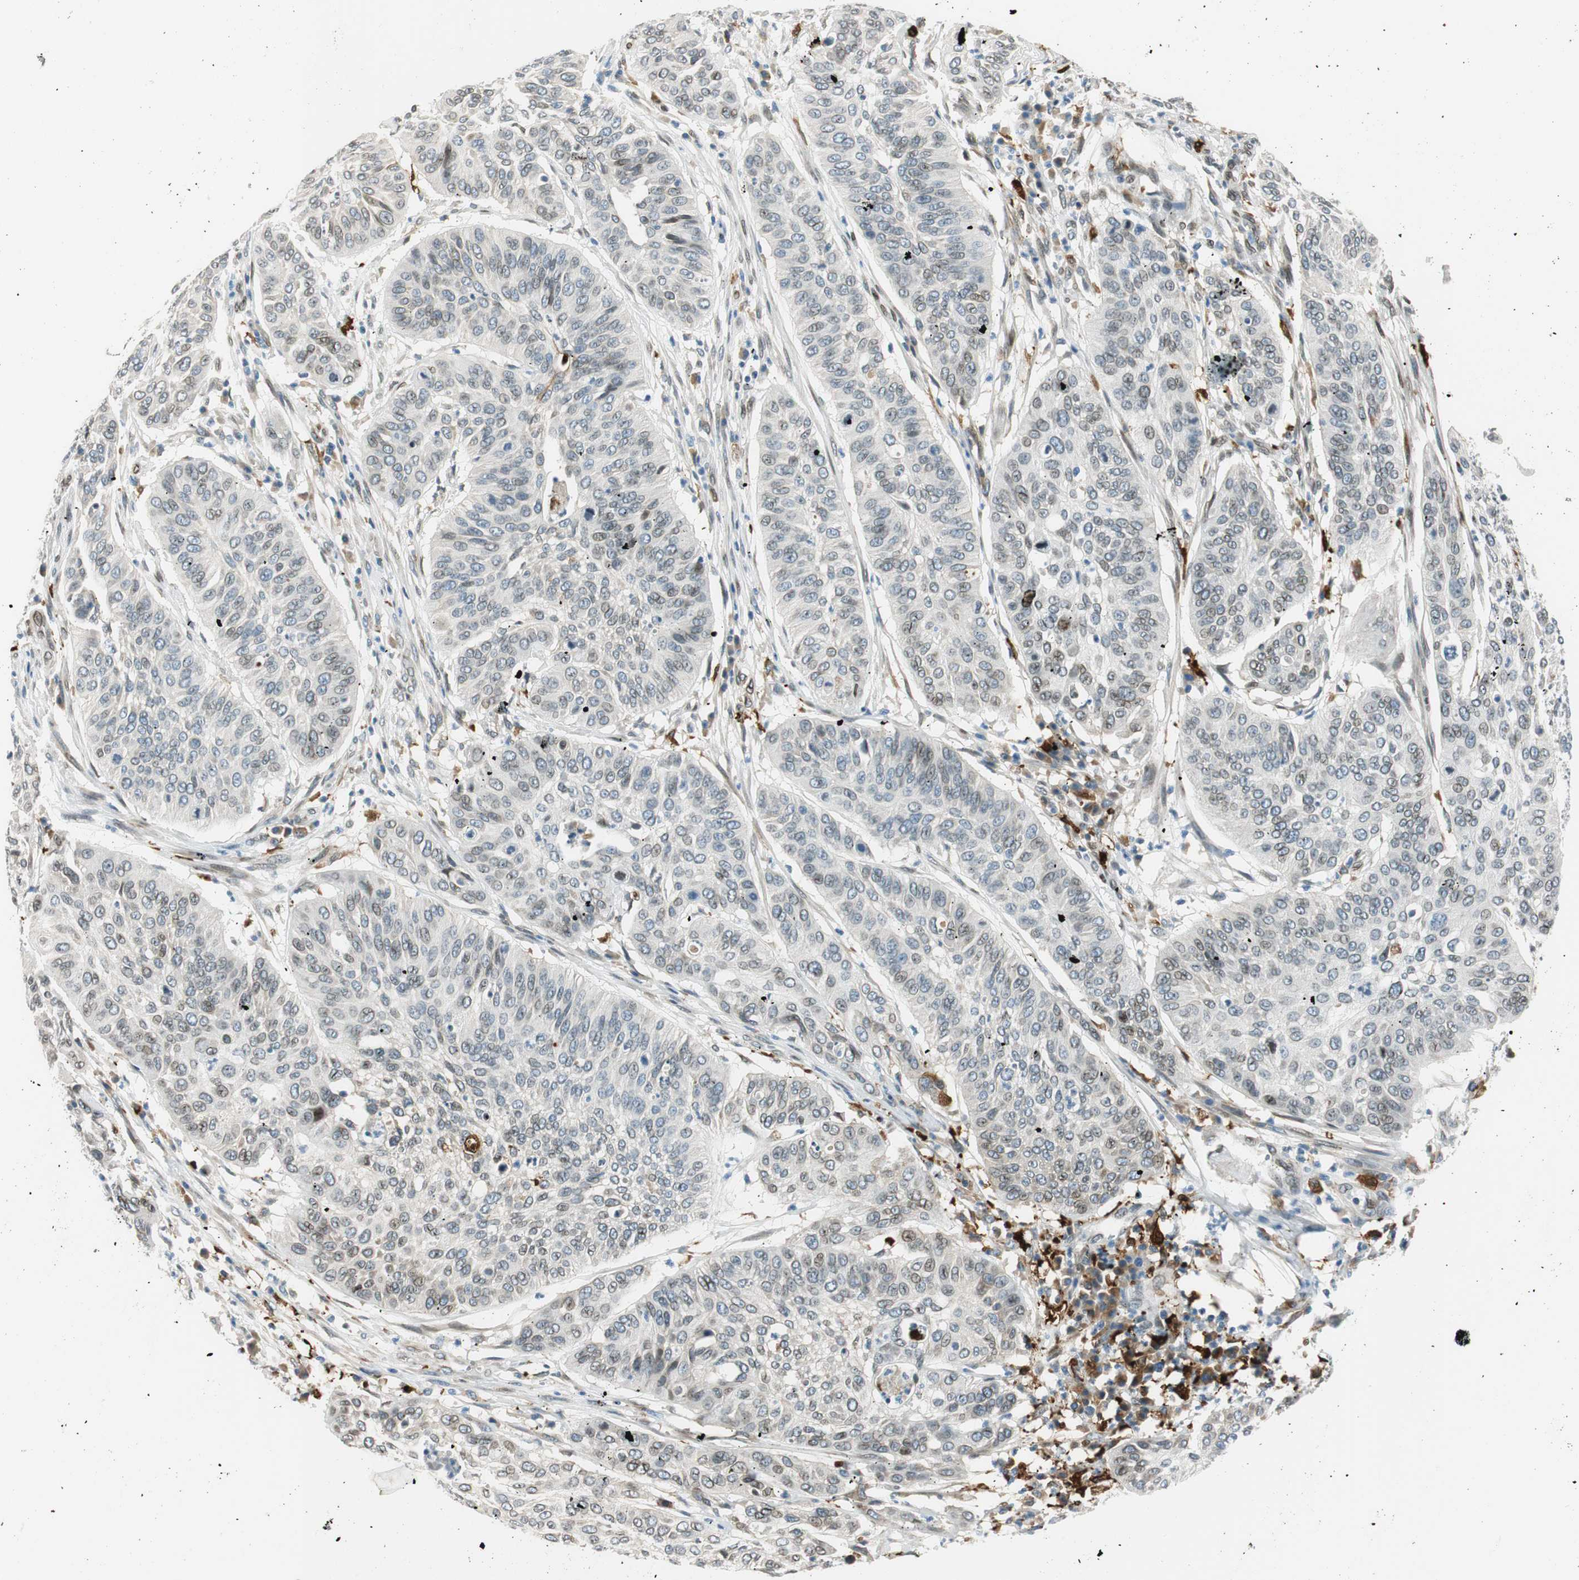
{"staining": {"intensity": "negative", "quantity": "none", "location": "none"}, "tissue": "cervical cancer", "cell_type": "Tumor cells", "image_type": "cancer", "snomed": [{"axis": "morphology", "description": "Squamous cell carcinoma, NOS"}, {"axis": "topography", "description": "Cervix"}], "caption": "This image is of squamous cell carcinoma (cervical) stained with immunohistochemistry (IHC) to label a protein in brown with the nuclei are counter-stained blue. There is no staining in tumor cells. (Brightfield microscopy of DAB immunohistochemistry (IHC) at high magnification).", "gene": "TMEM260", "patient": {"sex": "female", "age": 39}}